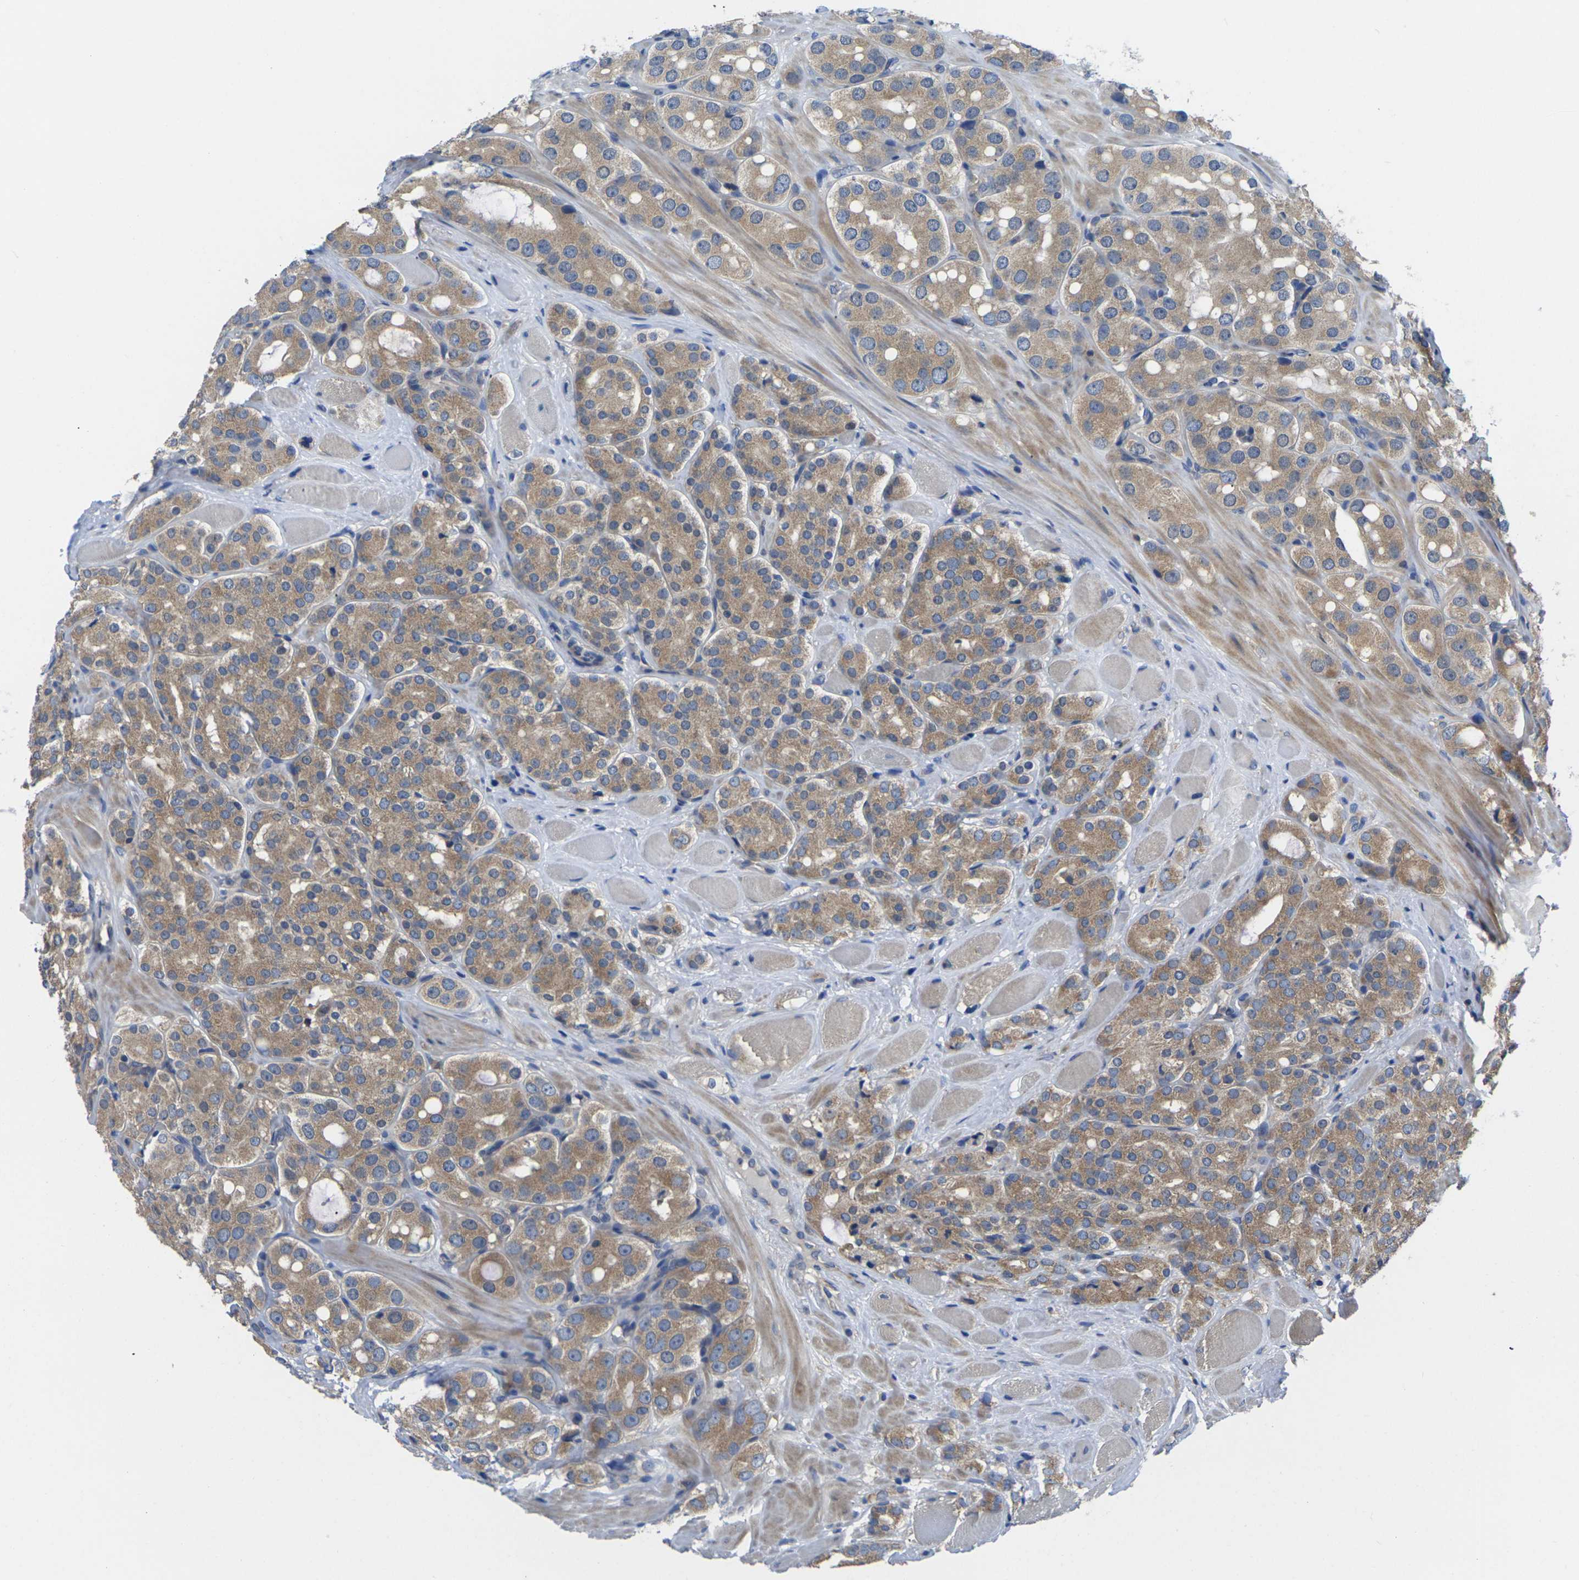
{"staining": {"intensity": "moderate", "quantity": ">75%", "location": "cytoplasmic/membranous"}, "tissue": "prostate cancer", "cell_type": "Tumor cells", "image_type": "cancer", "snomed": [{"axis": "morphology", "description": "Adenocarcinoma, High grade"}, {"axis": "topography", "description": "Prostate"}], "caption": "The photomicrograph shows staining of prostate cancer, revealing moderate cytoplasmic/membranous protein staining (brown color) within tumor cells.", "gene": "TMCC2", "patient": {"sex": "male", "age": 65}}